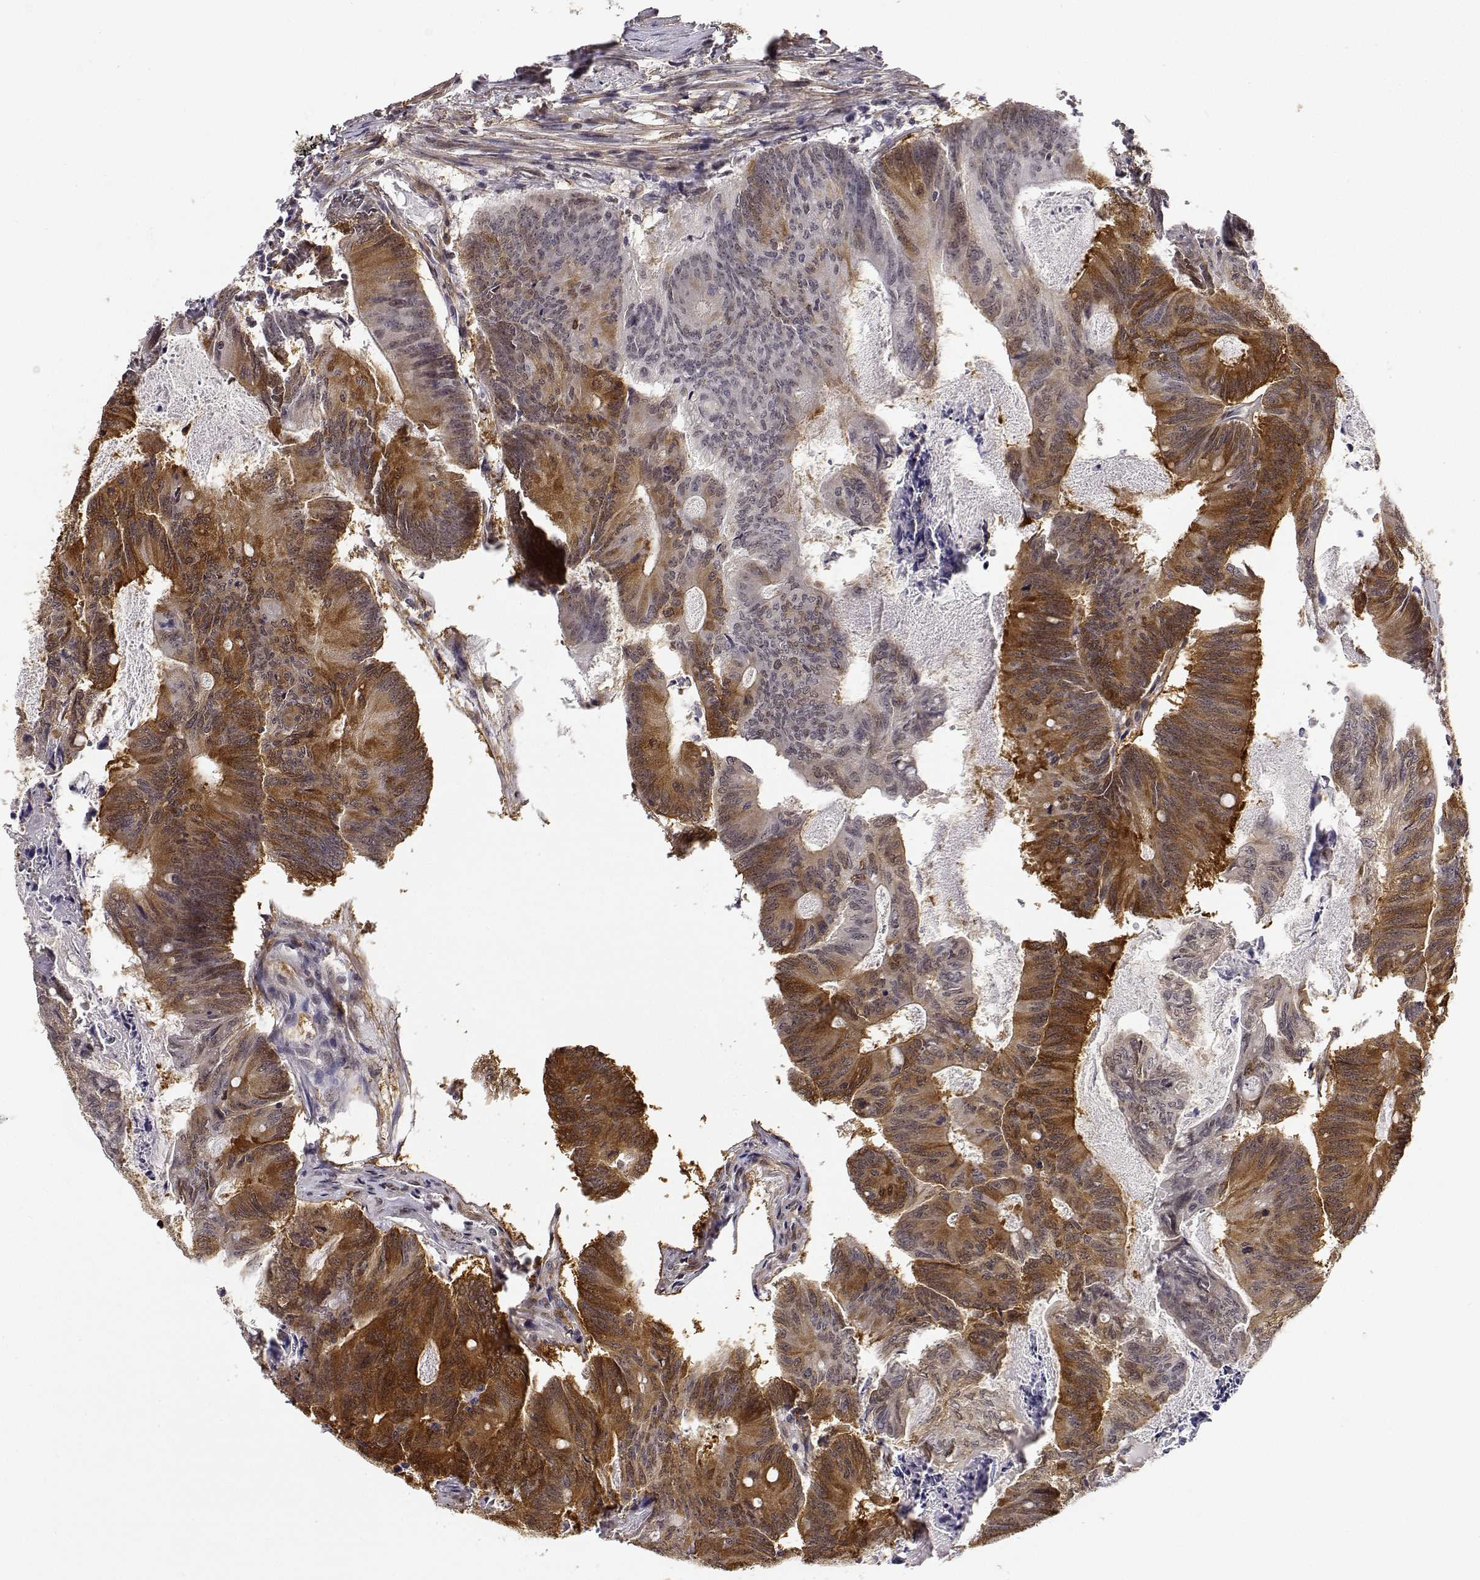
{"staining": {"intensity": "moderate", "quantity": "25%-75%", "location": "cytoplasmic/membranous"}, "tissue": "colorectal cancer", "cell_type": "Tumor cells", "image_type": "cancer", "snomed": [{"axis": "morphology", "description": "Adenocarcinoma, NOS"}, {"axis": "topography", "description": "Colon"}], "caption": "Protein staining by immunohistochemistry displays moderate cytoplasmic/membranous staining in about 25%-75% of tumor cells in colorectal cancer (adenocarcinoma). (brown staining indicates protein expression, while blue staining denotes nuclei).", "gene": "PHGDH", "patient": {"sex": "female", "age": 70}}